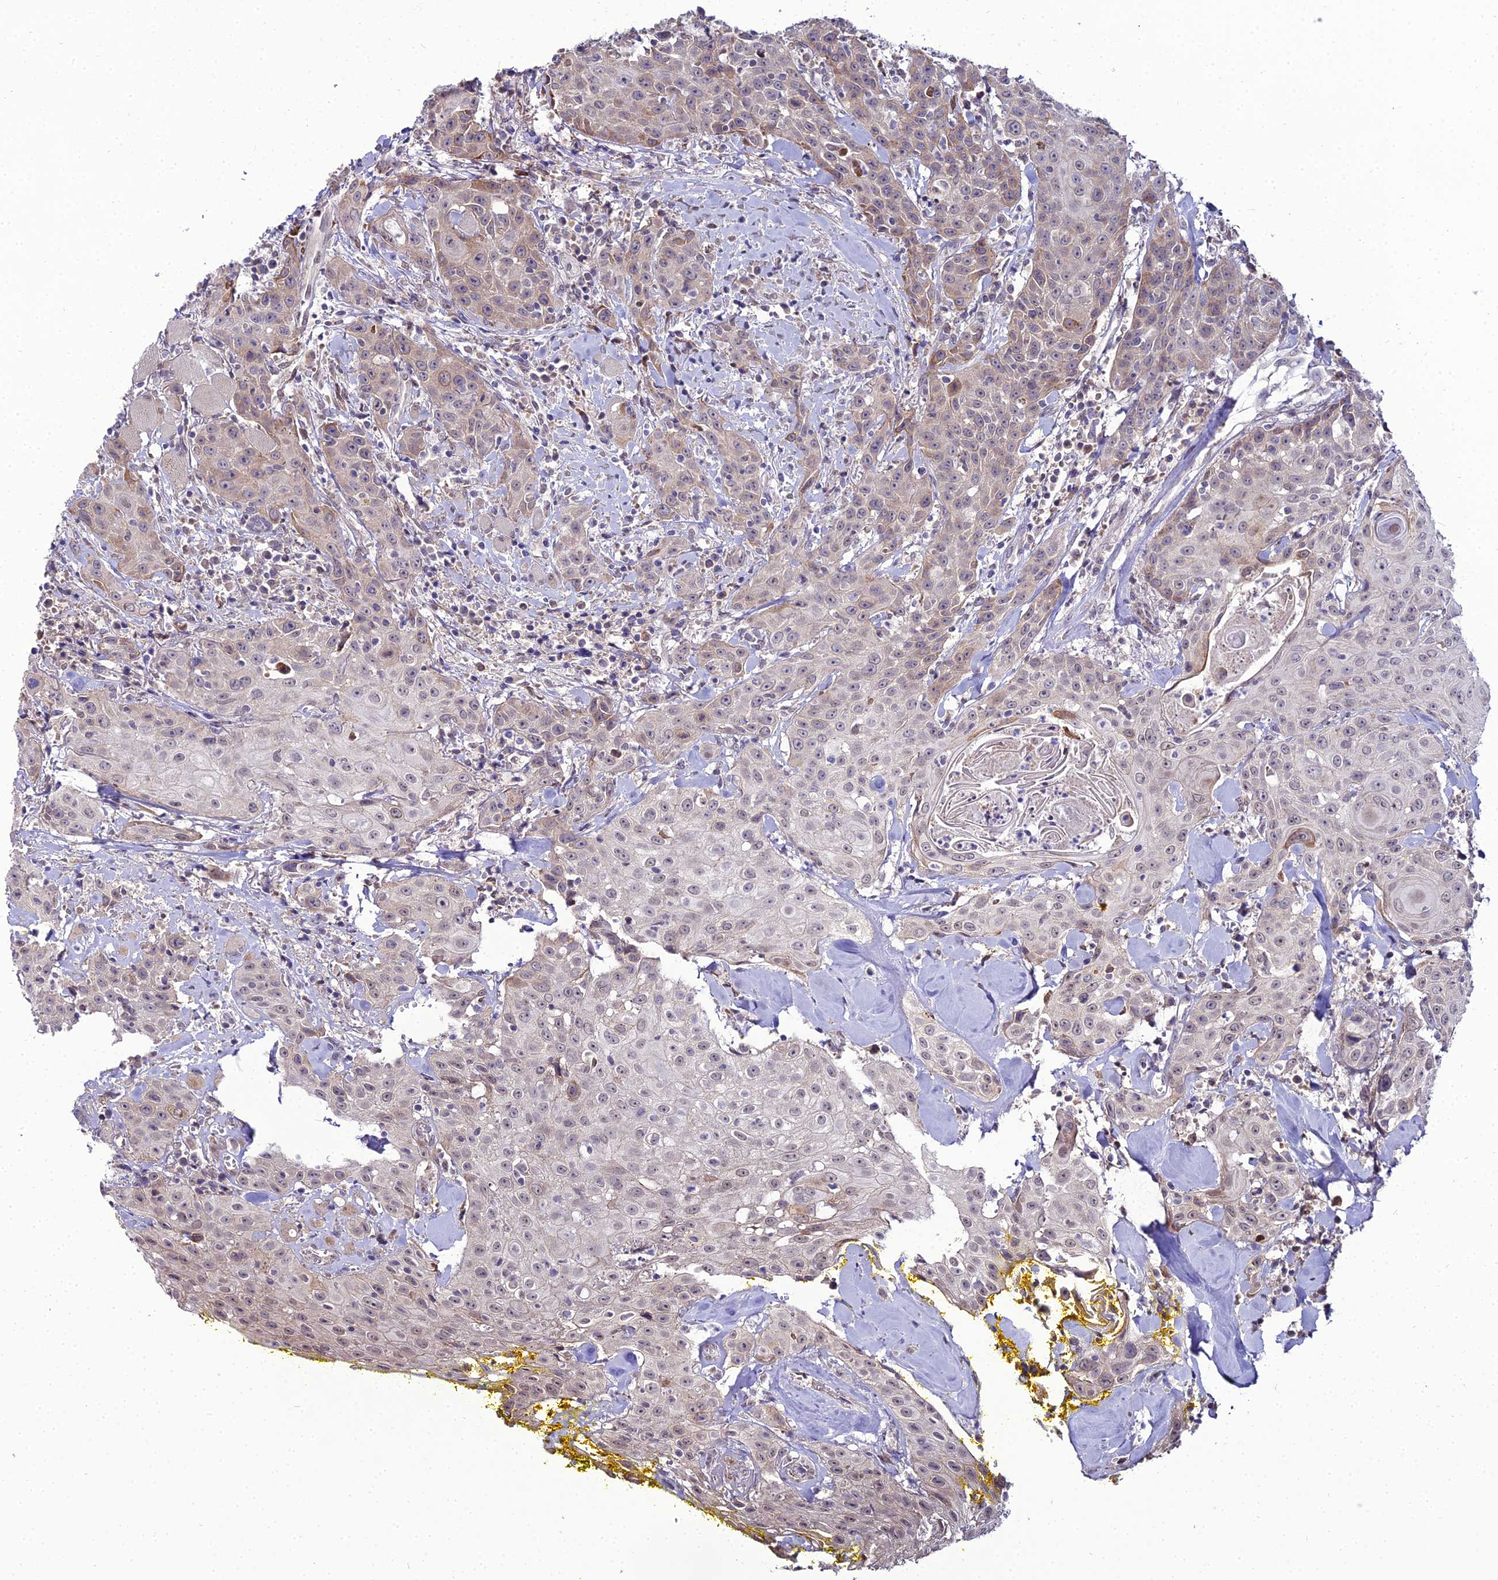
{"staining": {"intensity": "weak", "quantity": "<25%", "location": "cytoplasmic/membranous"}, "tissue": "head and neck cancer", "cell_type": "Tumor cells", "image_type": "cancer", "snomed": [{"axis": "morphology", "description": "Squamous cell carcinoma, NOS"}, {"axis": "topography", "description": "Oral tissue"}, {"axis": "topography", "description": "Head-Neck"}], "caption": "Immunohistochemistry photomicrograph of neoplastic tissue: human head and neck cancer (squamous cell carcinoma) stained with DAB (3,3'-diaminobenzidine) reveals no significant protein staining in tumor cells. (DAB IHC, high magnification).", "gene": "TROAP", "patient": {"sex": "female", "age": 82}}